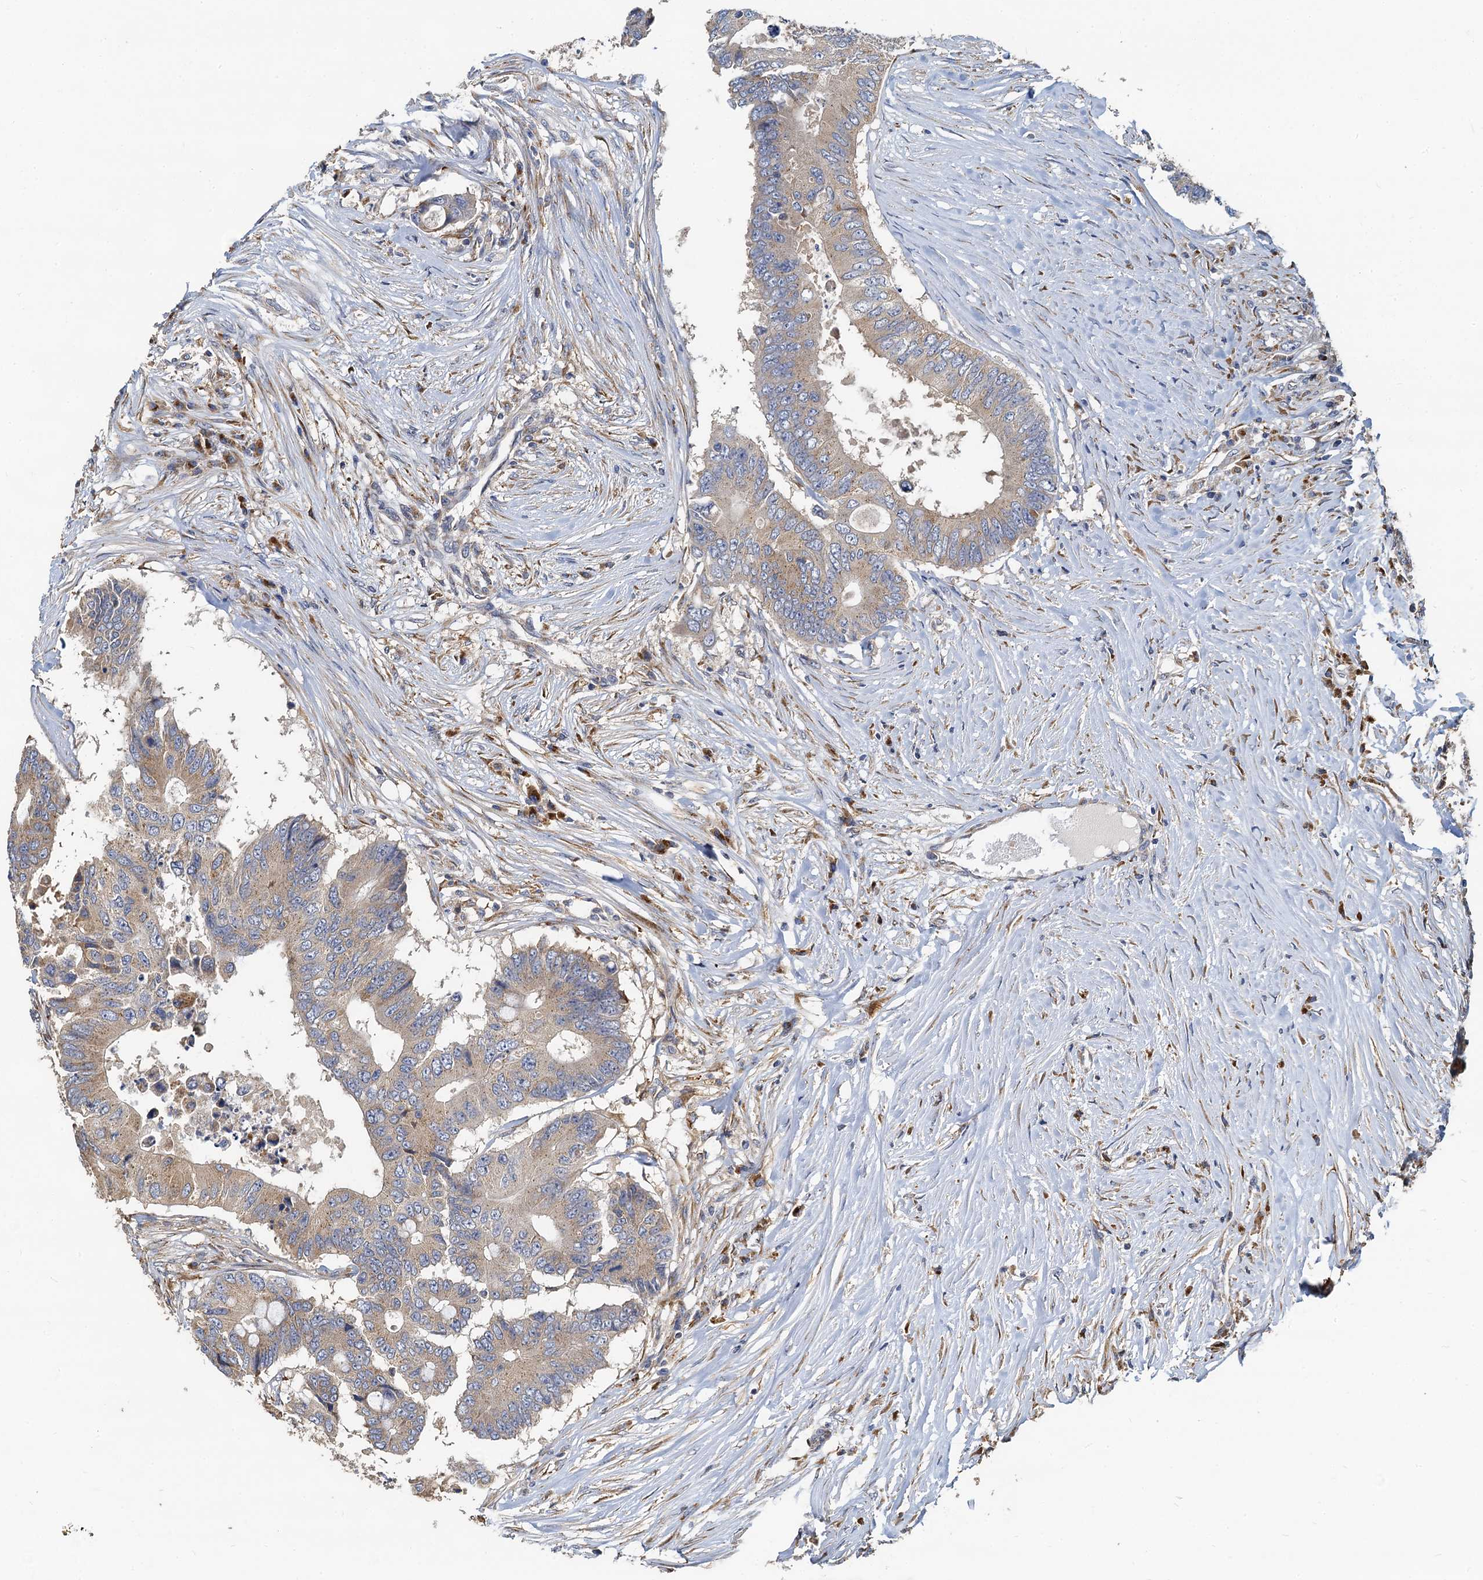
{"staining": {"intensity": "weak", "quantity": "25%-75%", "location": "cytoplasmic/membranous"}, "tissue": "colorectal cancer", "cell_type": "Tumor cells", "image_type": "cancer", "snomed": [{"axis": "morphology", "description": "Adenocarcinoma, NOS"}, {"axis": "topography", "description": "Colon"}], "caption": "Immunohistochemical staining of human colorectal cancer exhibits low levels of weak cytoplasmic/membranous expression in approximately 25%-75% of tumor cells.", "gene": "NKAPD1", "patient": {"sex": "male", "age": 71}}